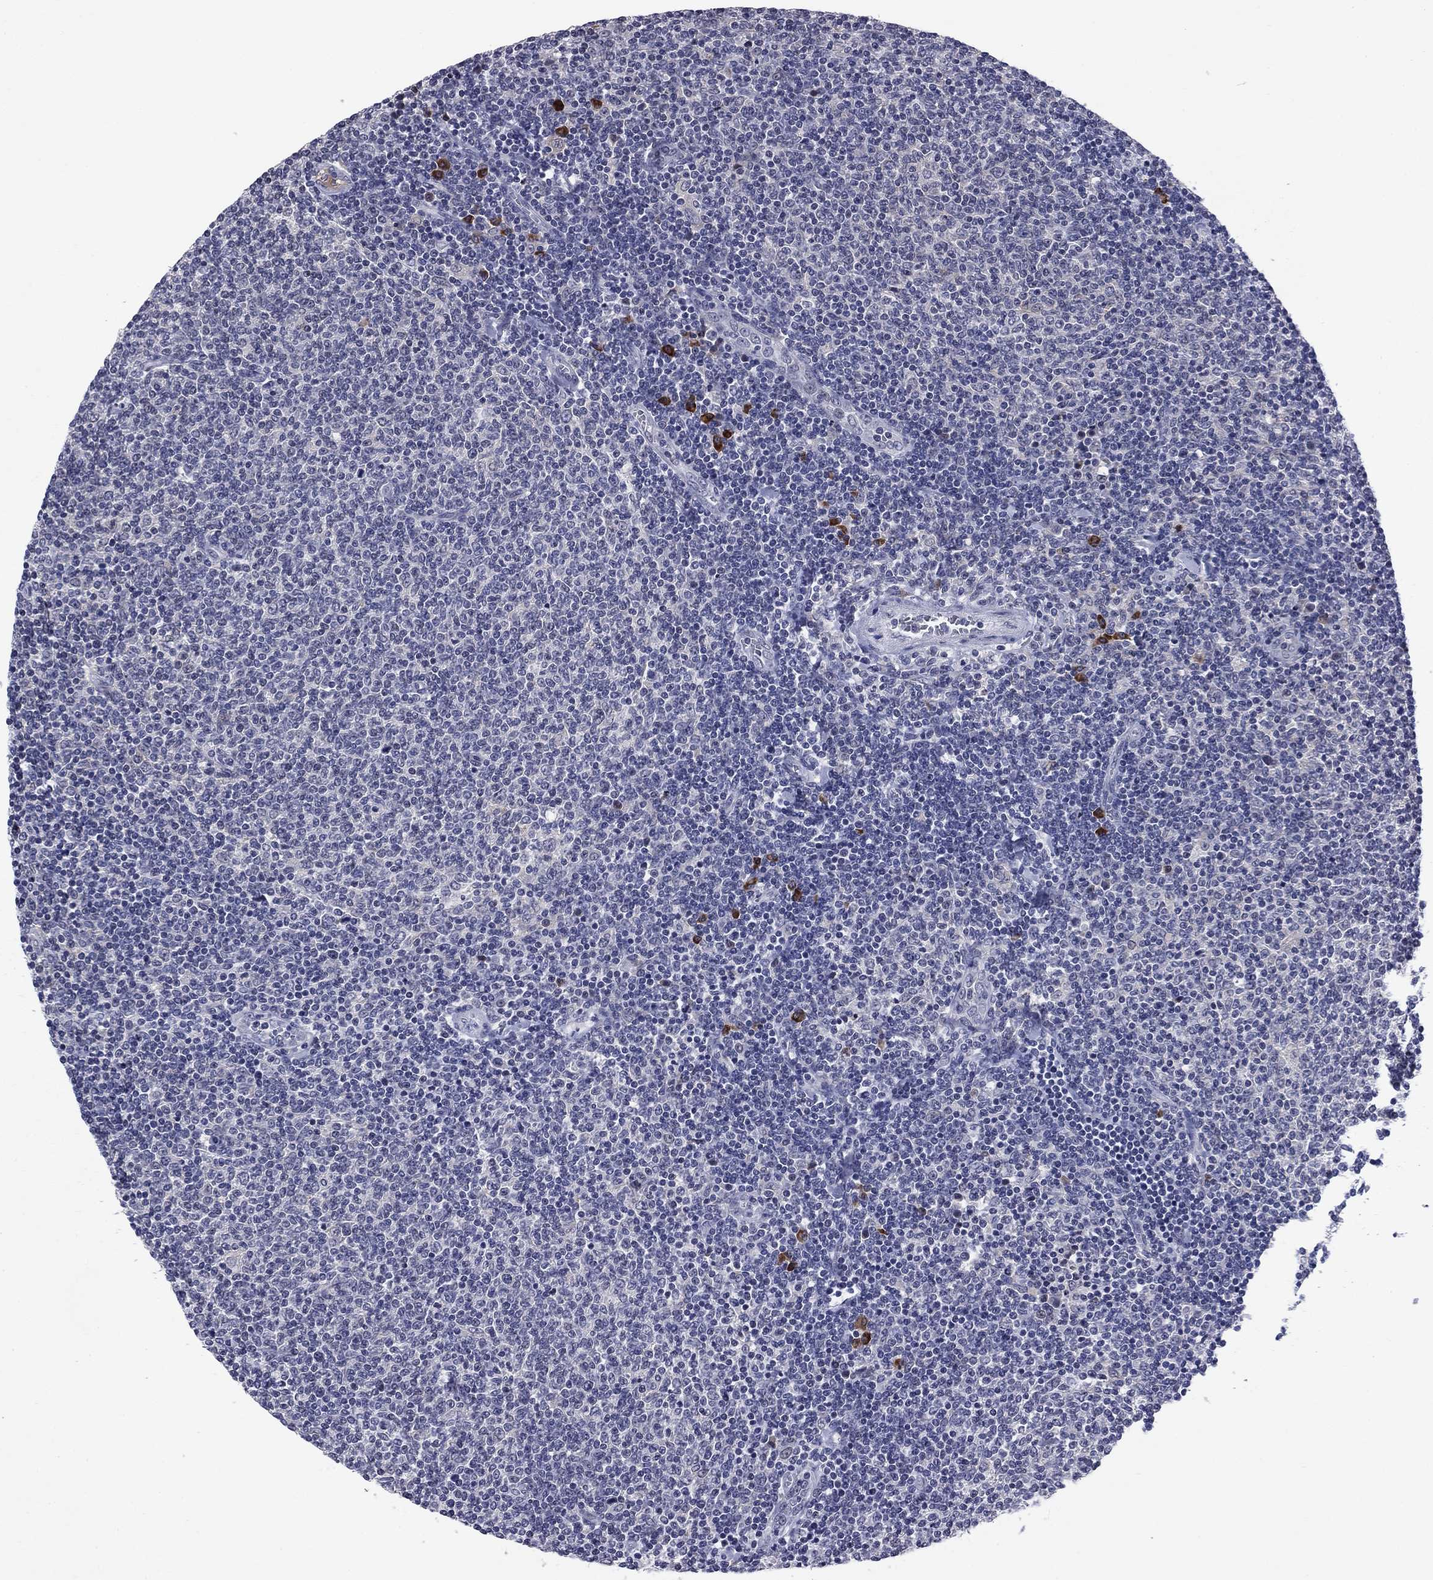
{"staining": {"intensity": "negative", "quantity": "none", "location": "none"}, "tissue": "lymphoma", "cell_type": "Tumor cells", "image_type": "cancer", "snomed": [{"axis": "morphology", "description": "Malignant lymphoma, non-Hodgkin's type, Low grade"}, {"axis": "topography", "description": "Lymph node"}], "caption": "High magnification brightfield microscopy of lymphoma stained with DAB (3,3'-diaminobenzidine) (brown) and counterstained with hematoxylin (blue): tumor cells show no significant expression.", "gene": "ECM1", "patient": {"sex": "male", "age": 52}}